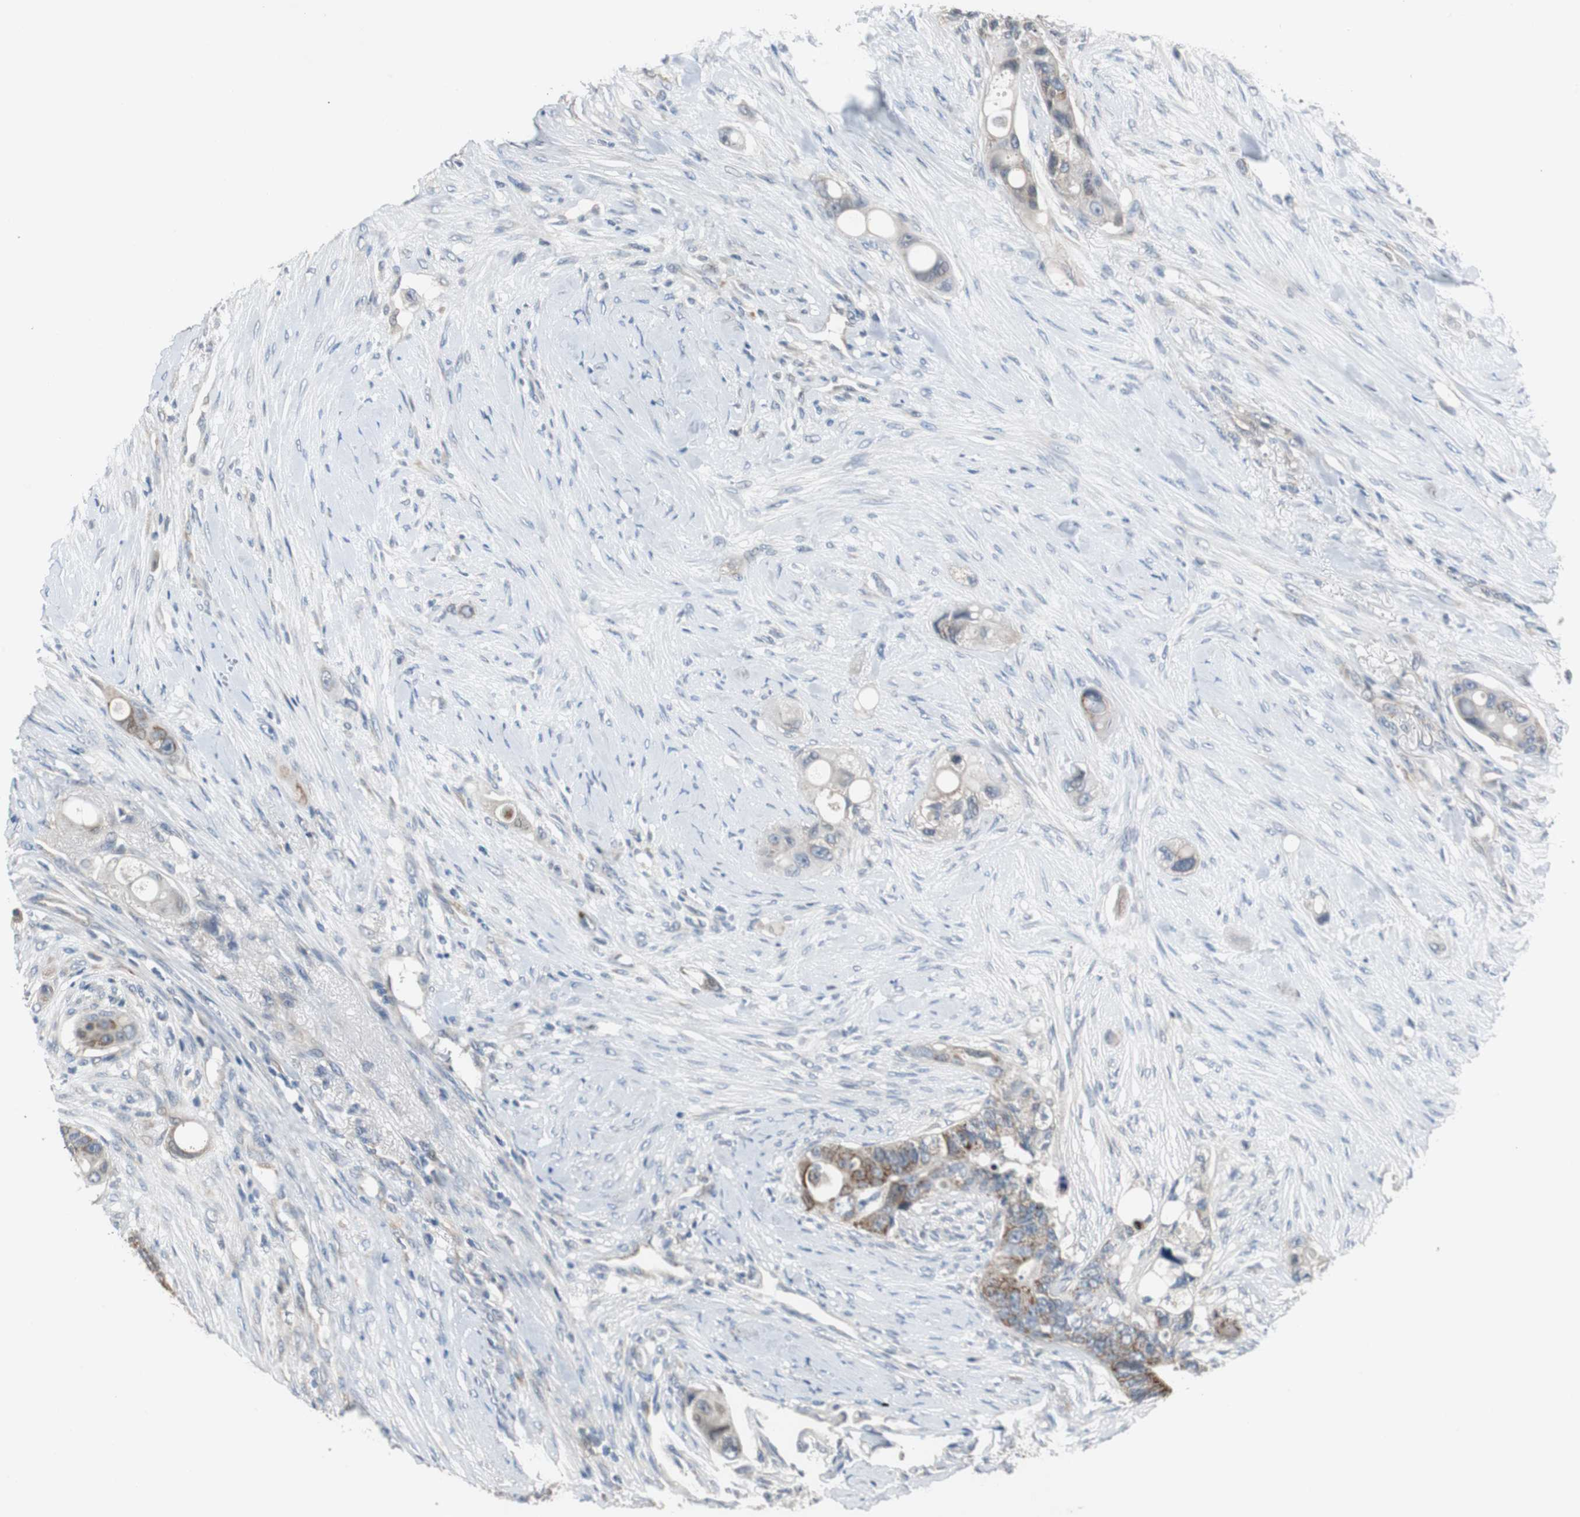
{"staining": {"intensity": "weak", "quantity": ">75%", "location": "cytoplasmic/membranous"}, "tissue": "colorectal cancer", "cell_type": "Tumor cells", "image_type": "cancer", "snomed": [{"axis": "morphology", "description": "Adenocarcinoma, NOS"}, {"axis": "topography", "description": "Colon"}], "caption": "An immunohistochemistry histopathology image of tumor tissue is shown. Protein staining in brown shows weak cytoplasmic/membranous positivity in colorectal cancer within tumor cells. The protein is shown in brown color, while the nuclei are stained blue.", "gene": "MYT1", "patient": {"sex": "female", "age": 57}}